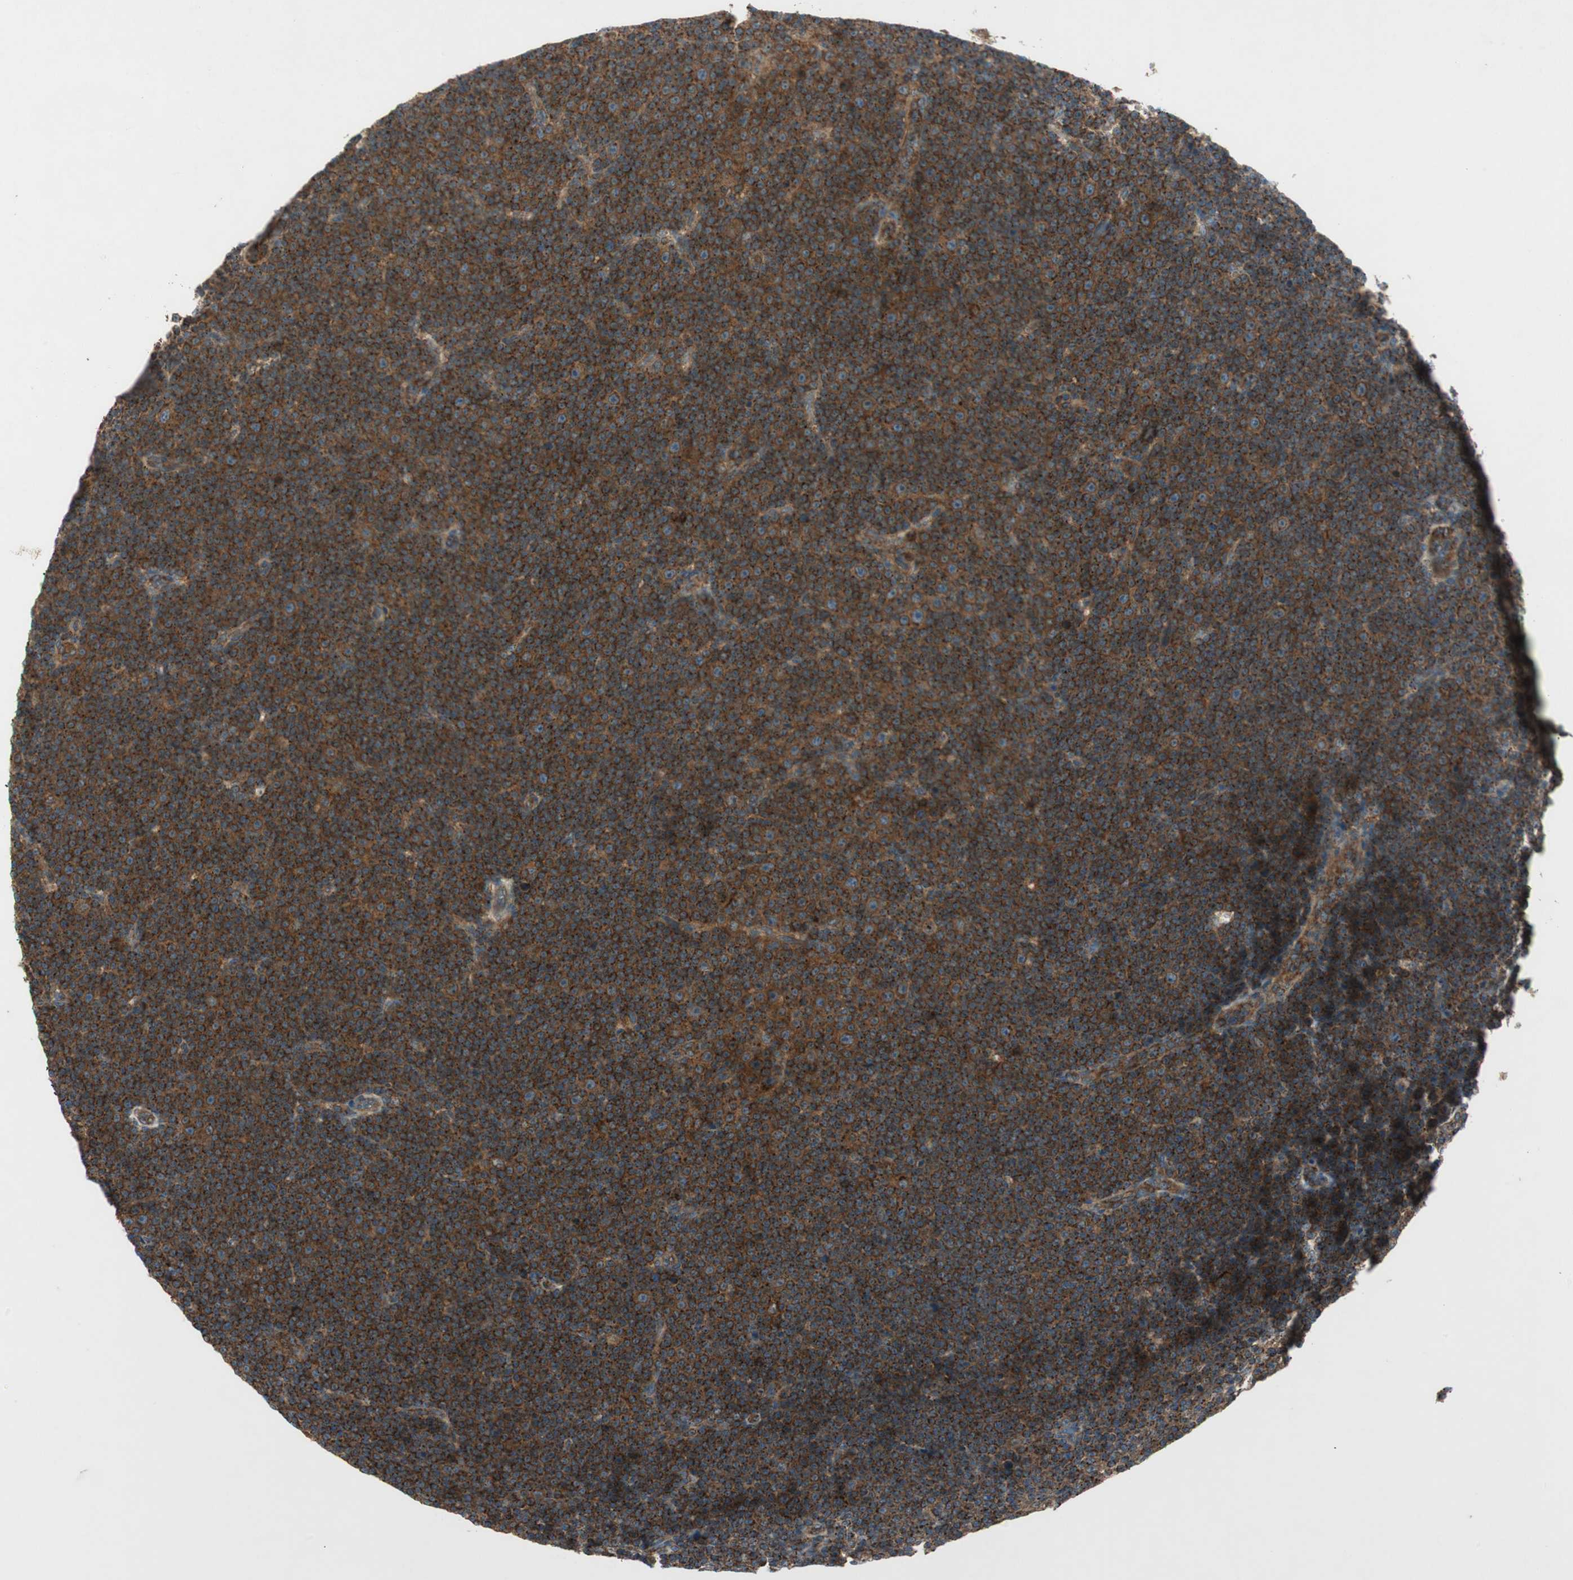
{"staining": {"intensity": "strong", "quantity": ">75%", "location": "cytoplasmic/membranous"}, "tissue": "lymphoma", "cell_type": "Tumor cells", "image_type": "cancer", "snomed": [{"axis": "morphology", "description": "Malignant lymphoma, non-Hodgkin's type, Low grade"}, {"axis": "topography", "description": "Lymph node"}], "caption": "A histopathology image of low-grade malignant lymphoma, non-Hodgkin's type stained for a protein demonstrates strong cytoplasmic/membranous brown staining in tumor cells.", "gene": "CHADL", "patient": {"sex": "female", "age": 67}}